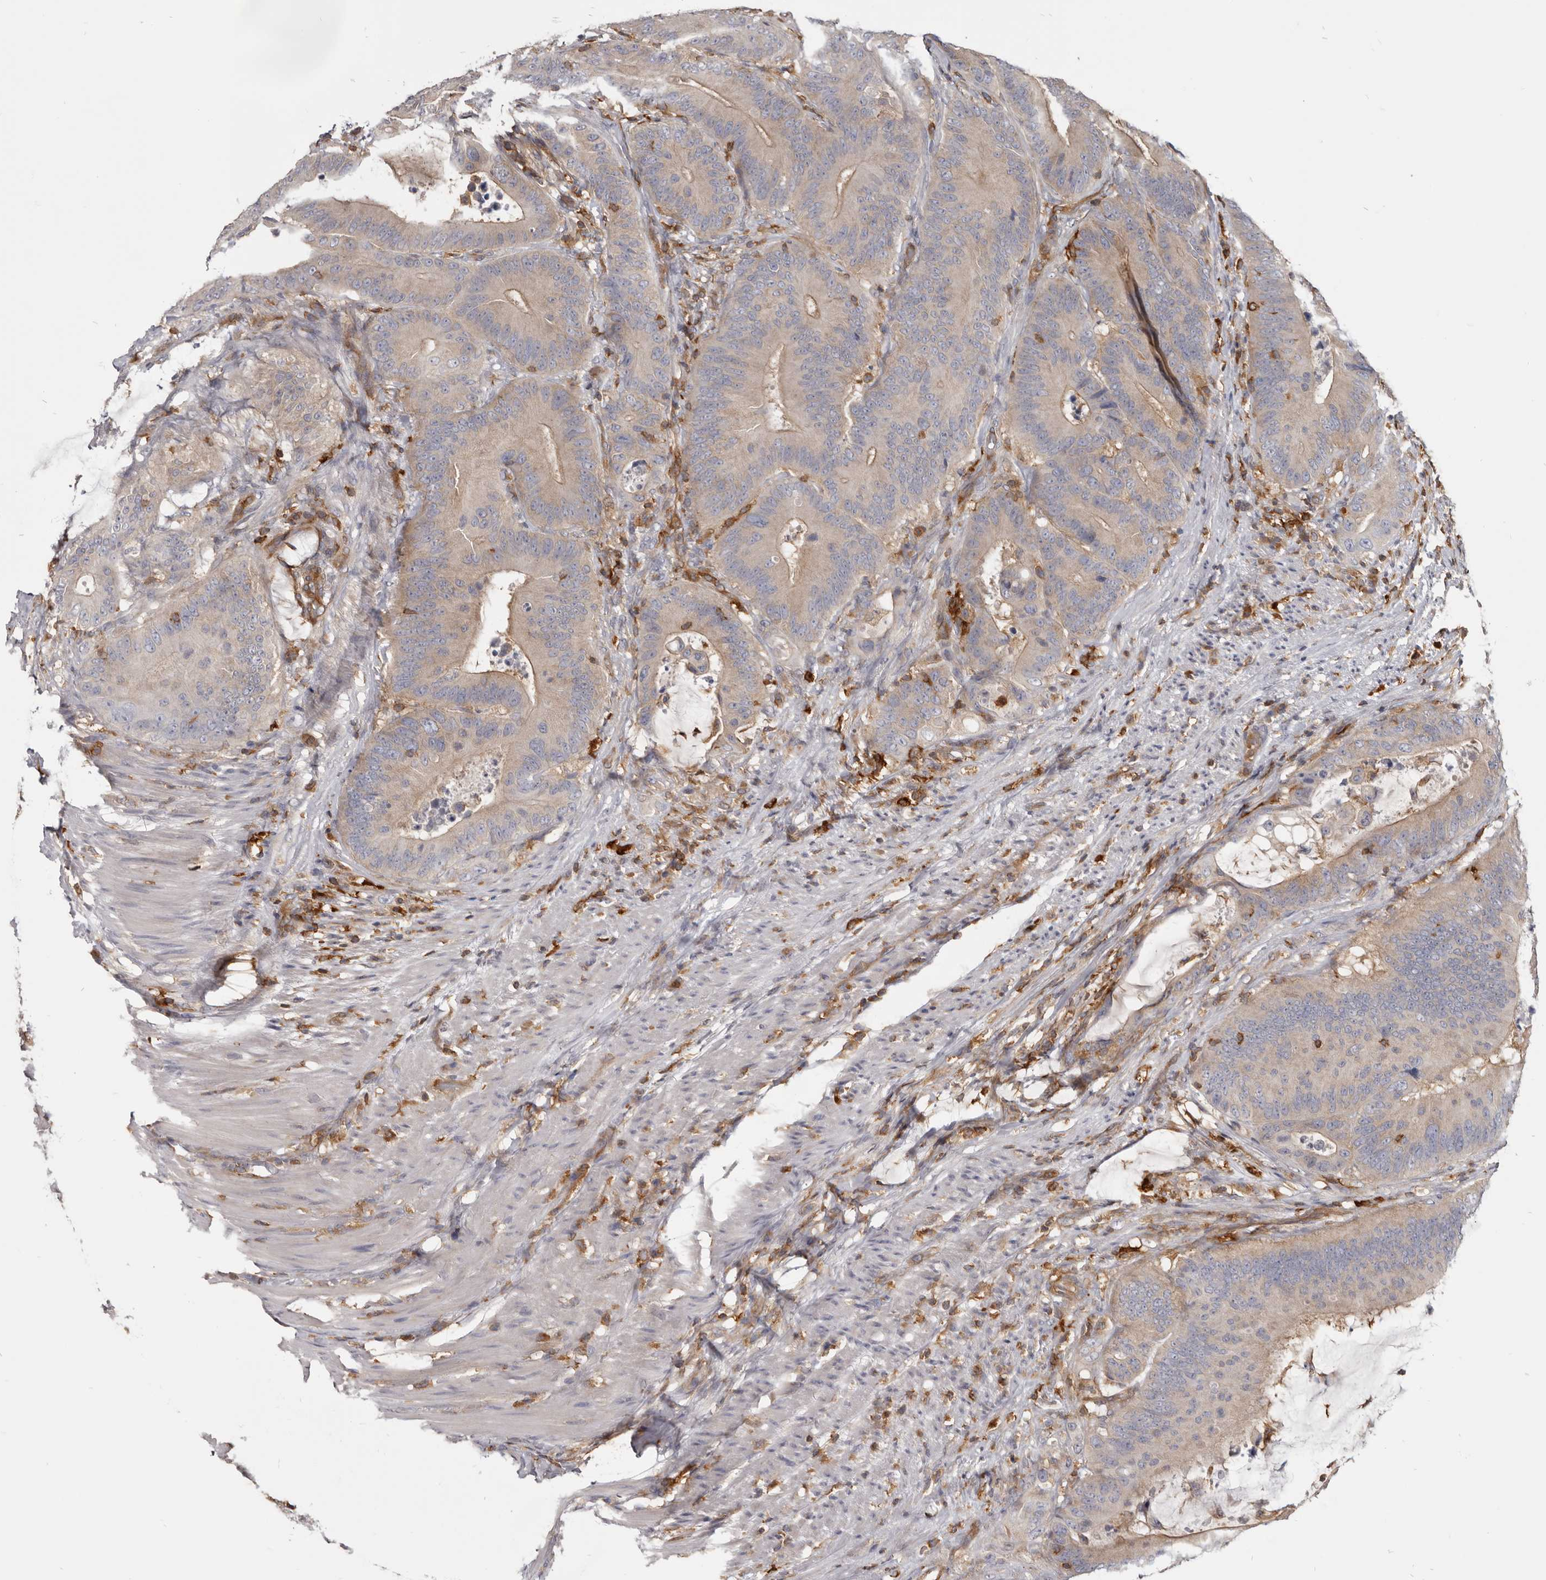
{"staining": {"intensity": "weak", "quantity": ">75%", "location": "cytoplasmic/membranous"}, "tissue": "colorectal cancer", "cell_type": "Tumor cells", "image_type": "cancer", "snomed": [{"axis": "morphology", "description": "Adenocarcinoma, NOS"}, {"axis": "topography", "description": "Colon"}], "caption": "Immunohistochemistry photomicrograph of human colorectal adenocarcinoma stained for a protein (brown), which reveals low levels of weak cytoplasmic/membranous expression in approximately >75% of tumor cells.", "gene": "CBL", "patient": {"sex": "male", "age": 83}}